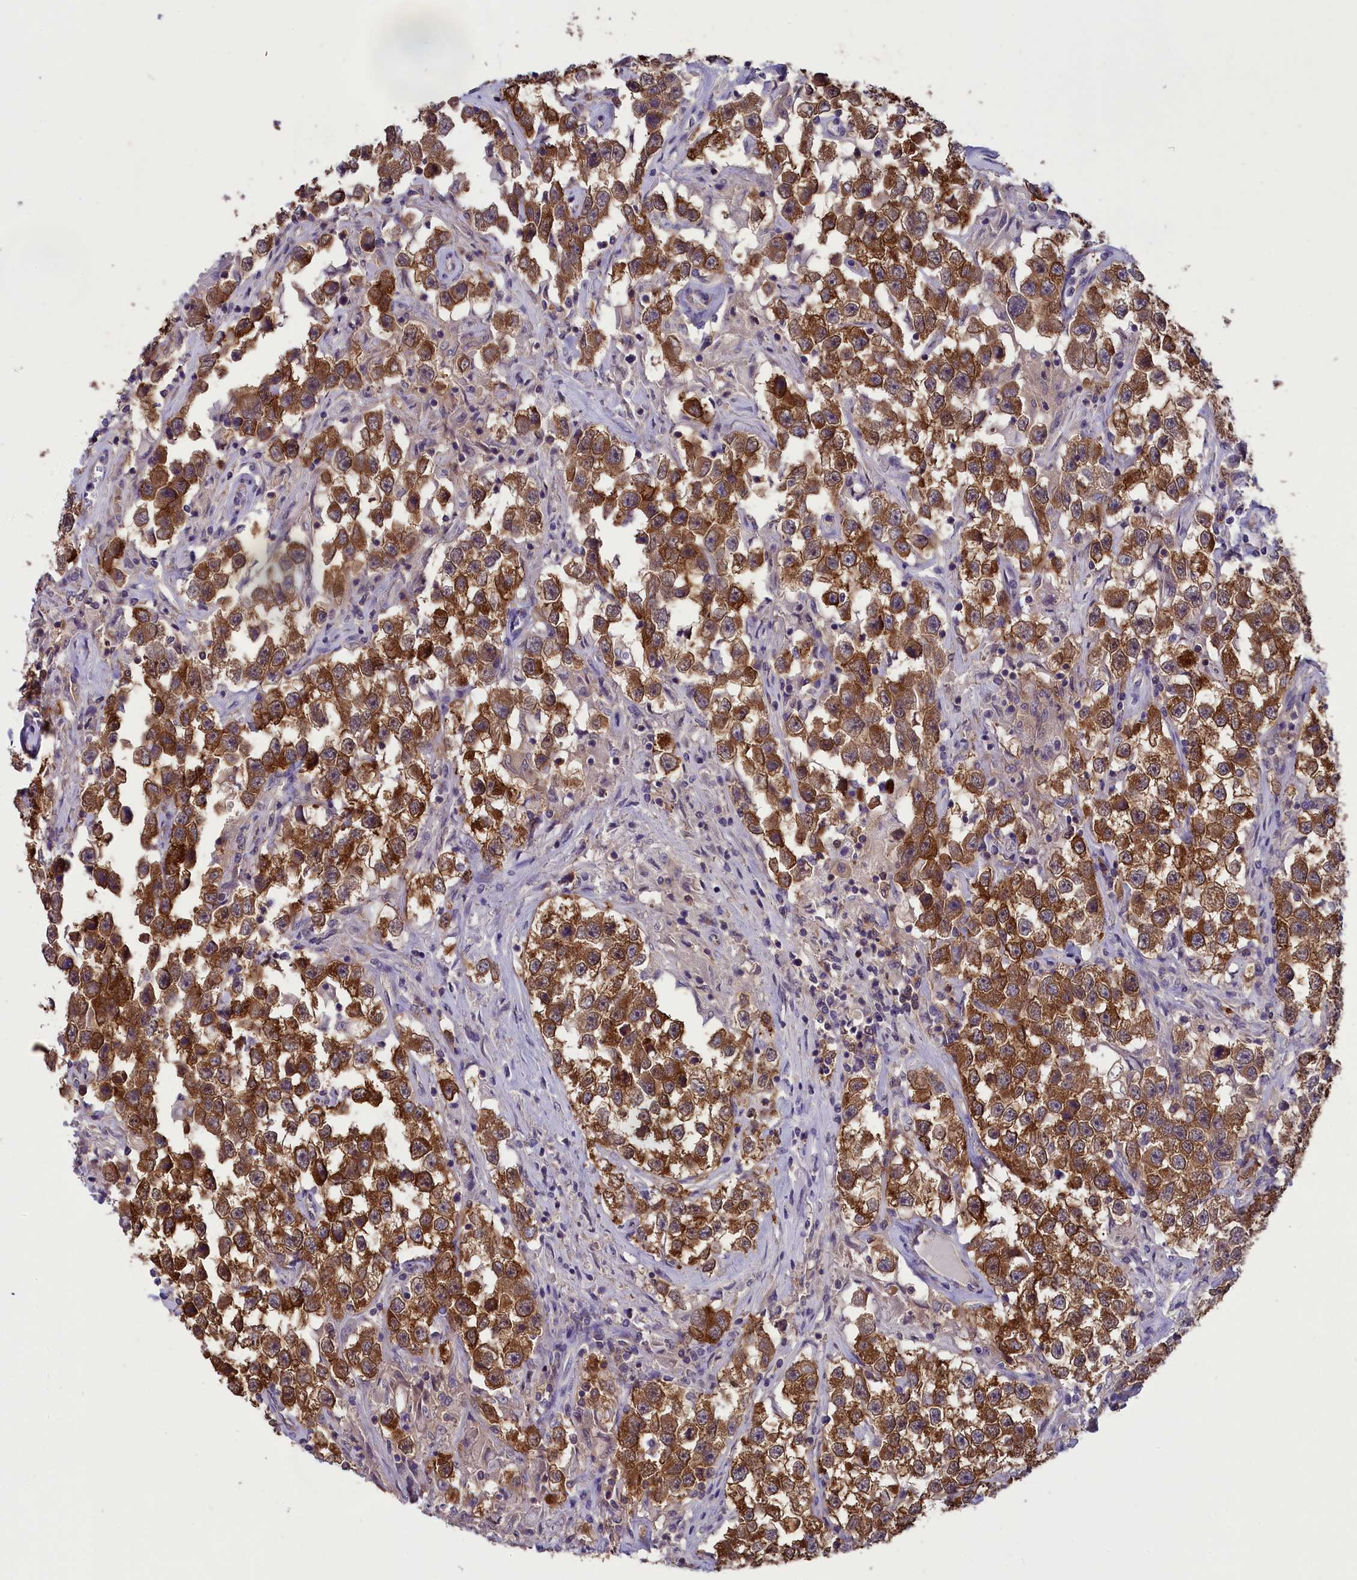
{"staining": {"intensity": "strong", "quantity": ">75%", "location": "cytoplasmic/membranous"}, "tissue": "testis cancer", "cell_type": "Tumor cells", "image_type": "cancer", "snomed": [{"axis": "morphology", "description": "Seminoma, NOS"}, {"axis": "topography", "description": "Testis"}], "caption": "Approximately >75% of tumor cells in seminoma (testis) display strong cytoplasmic/membranous protein expression as visualized by brown immunohistochemical staining.", "gene": "ABCC8", "patient": {"sex": "male", "age": 46}}